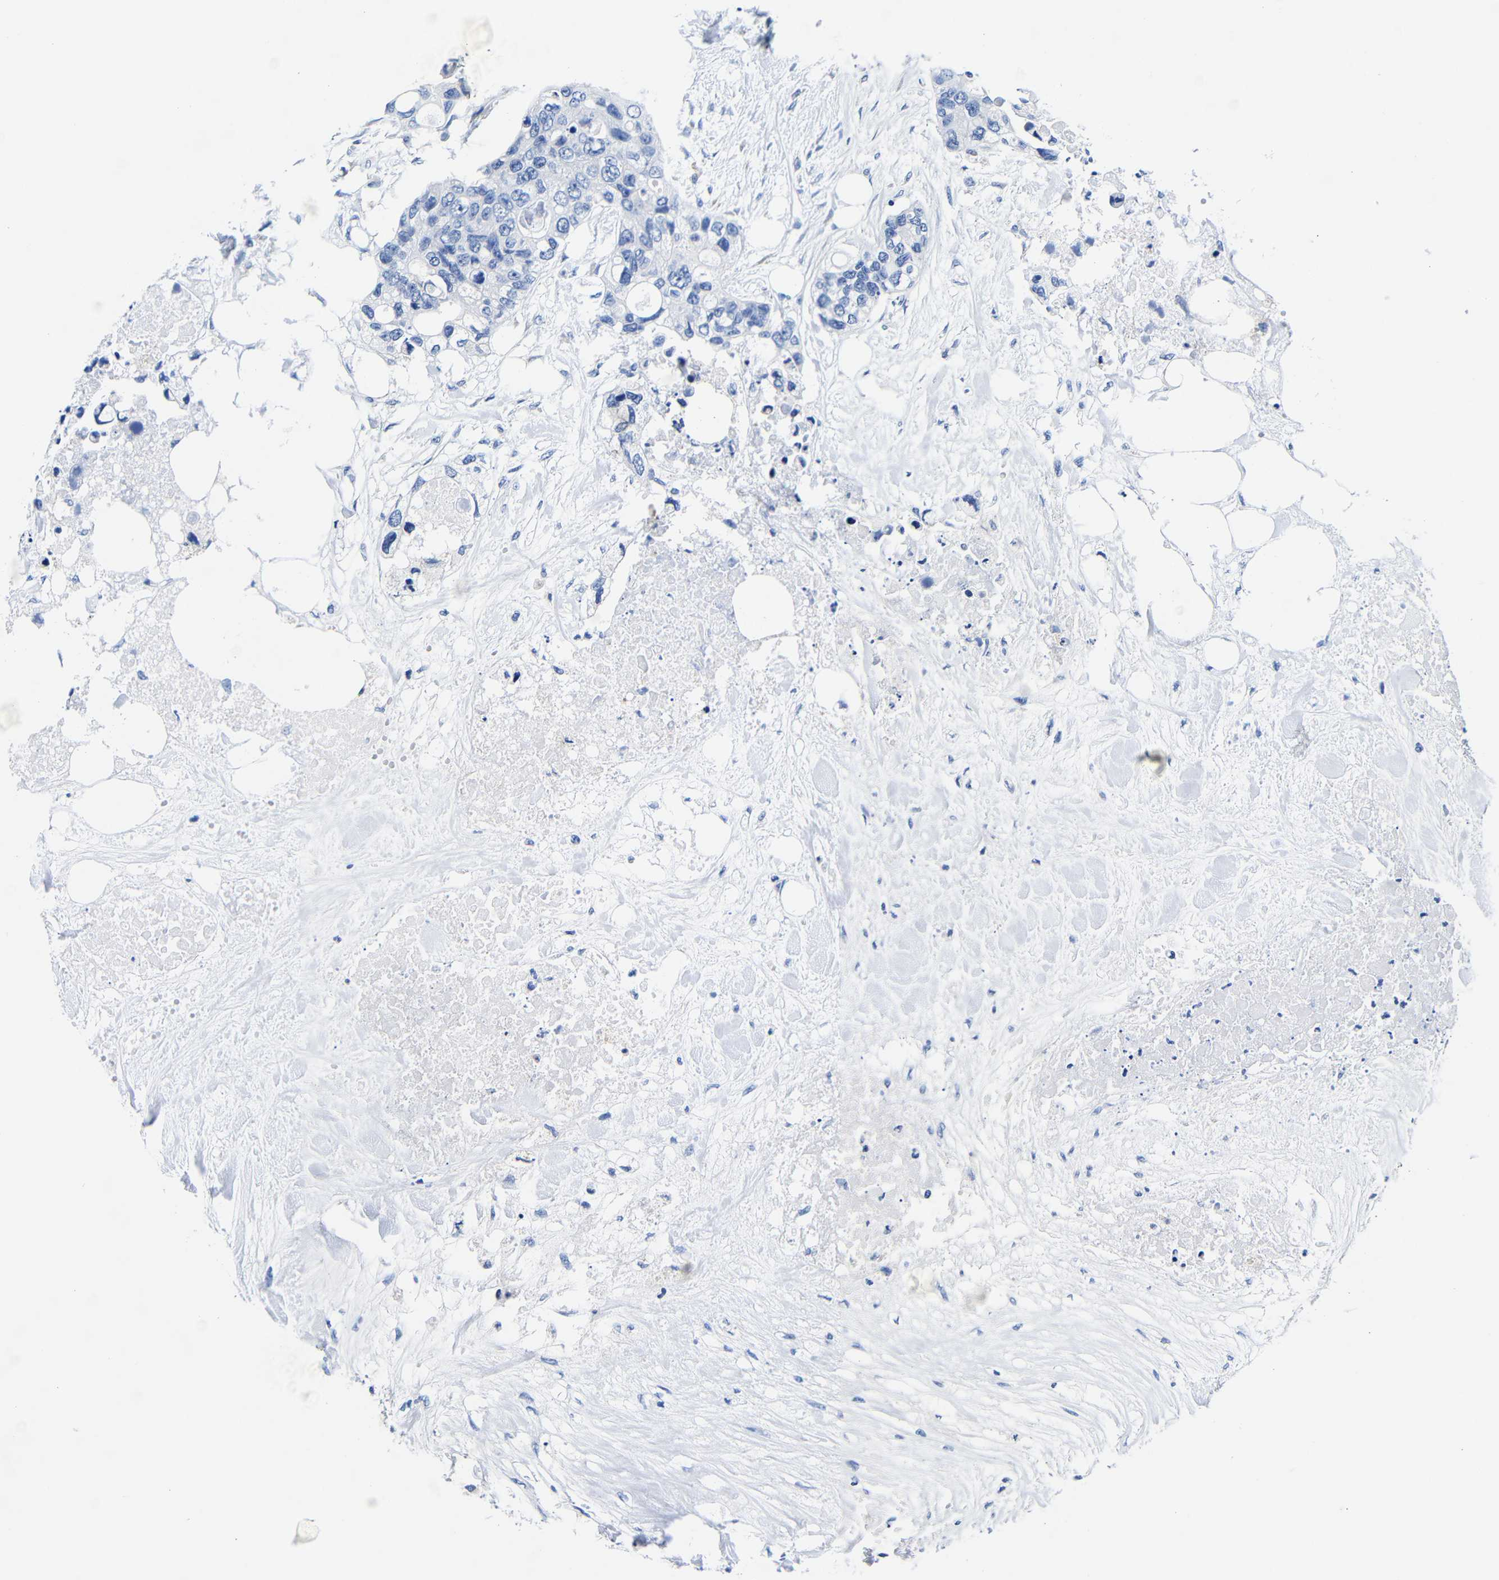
{"staining": {"intensity": "negative", "quantity": "none", "location": "none"}, "tissue": "colorectal cancer", "cell_type": "Tumor cells", "image_type": "cancer", "snomed": [{"axis": "morphology", "description": "Adenocarcinoma, NOS"}, {"axis": "topography", "description": "Colon"}], "caption": "Immunohistochemical staining of adenocarcinoma (colorectal) demonstrates no significant expression in tumor cells.", "gene": "CLEC4G", "patient": {"sex": "female", "age": 57}}